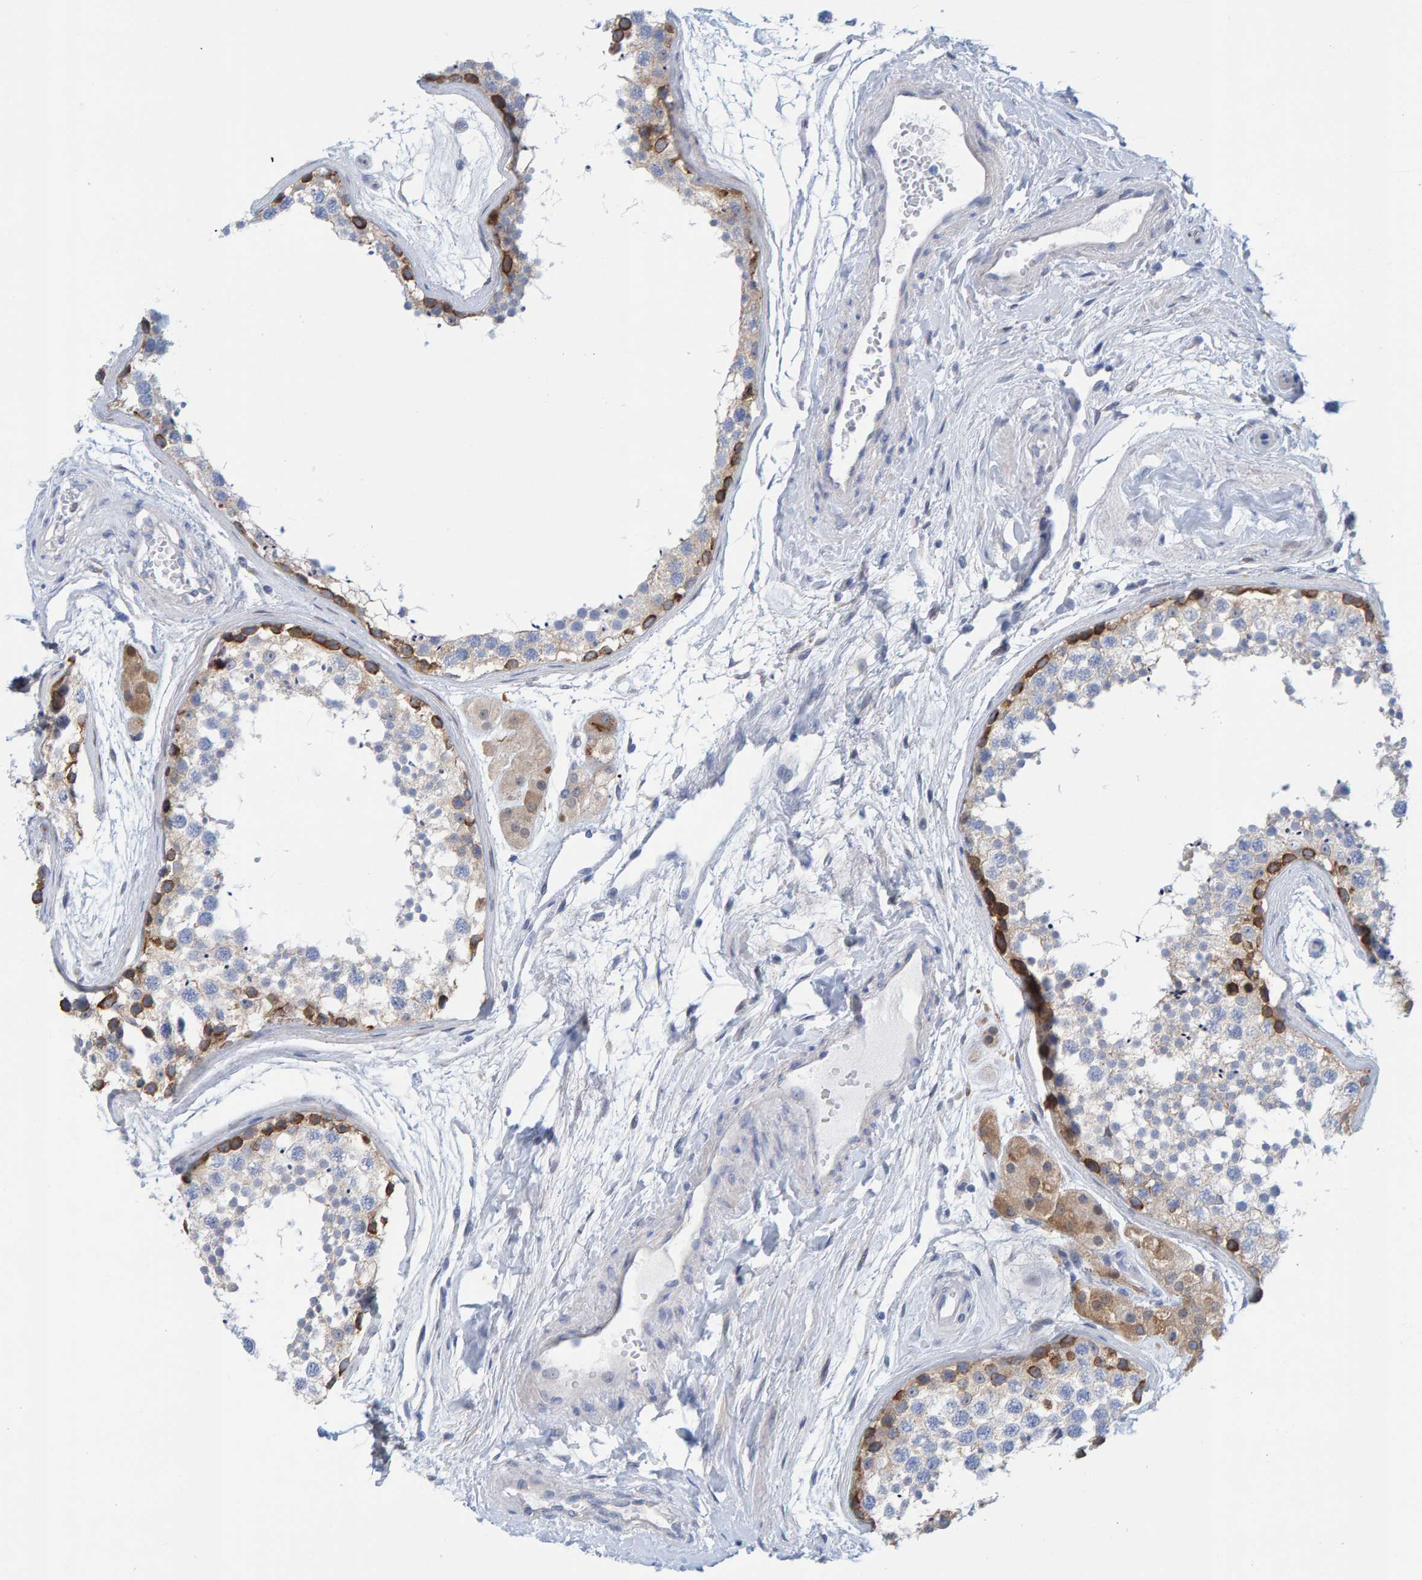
{"staining": {"intensity": "moderate", "quantity": "<25%", "location": "cytoplasmic/membranous"}, "tissue": "testis", "cell_type": "Cells in seminiferous ducts", "image_type": "normal", "snomed": [{"axis": "morphology", "description": "Normal tissue, NOS"}, {"axis": "topography", "description": "Testis"}], "caption": "Cells in seminiferous ducts display low levels of moderate cytoplasmic/membranous staining in approximately <25% of cells in benign testis. The staining was performed using DAB, with brown indicating positive protein expression. Nuclei are stained blue with hematoxylin.", "gene": "KLHL11", "patient": {"sex": "male", "age": 56}}